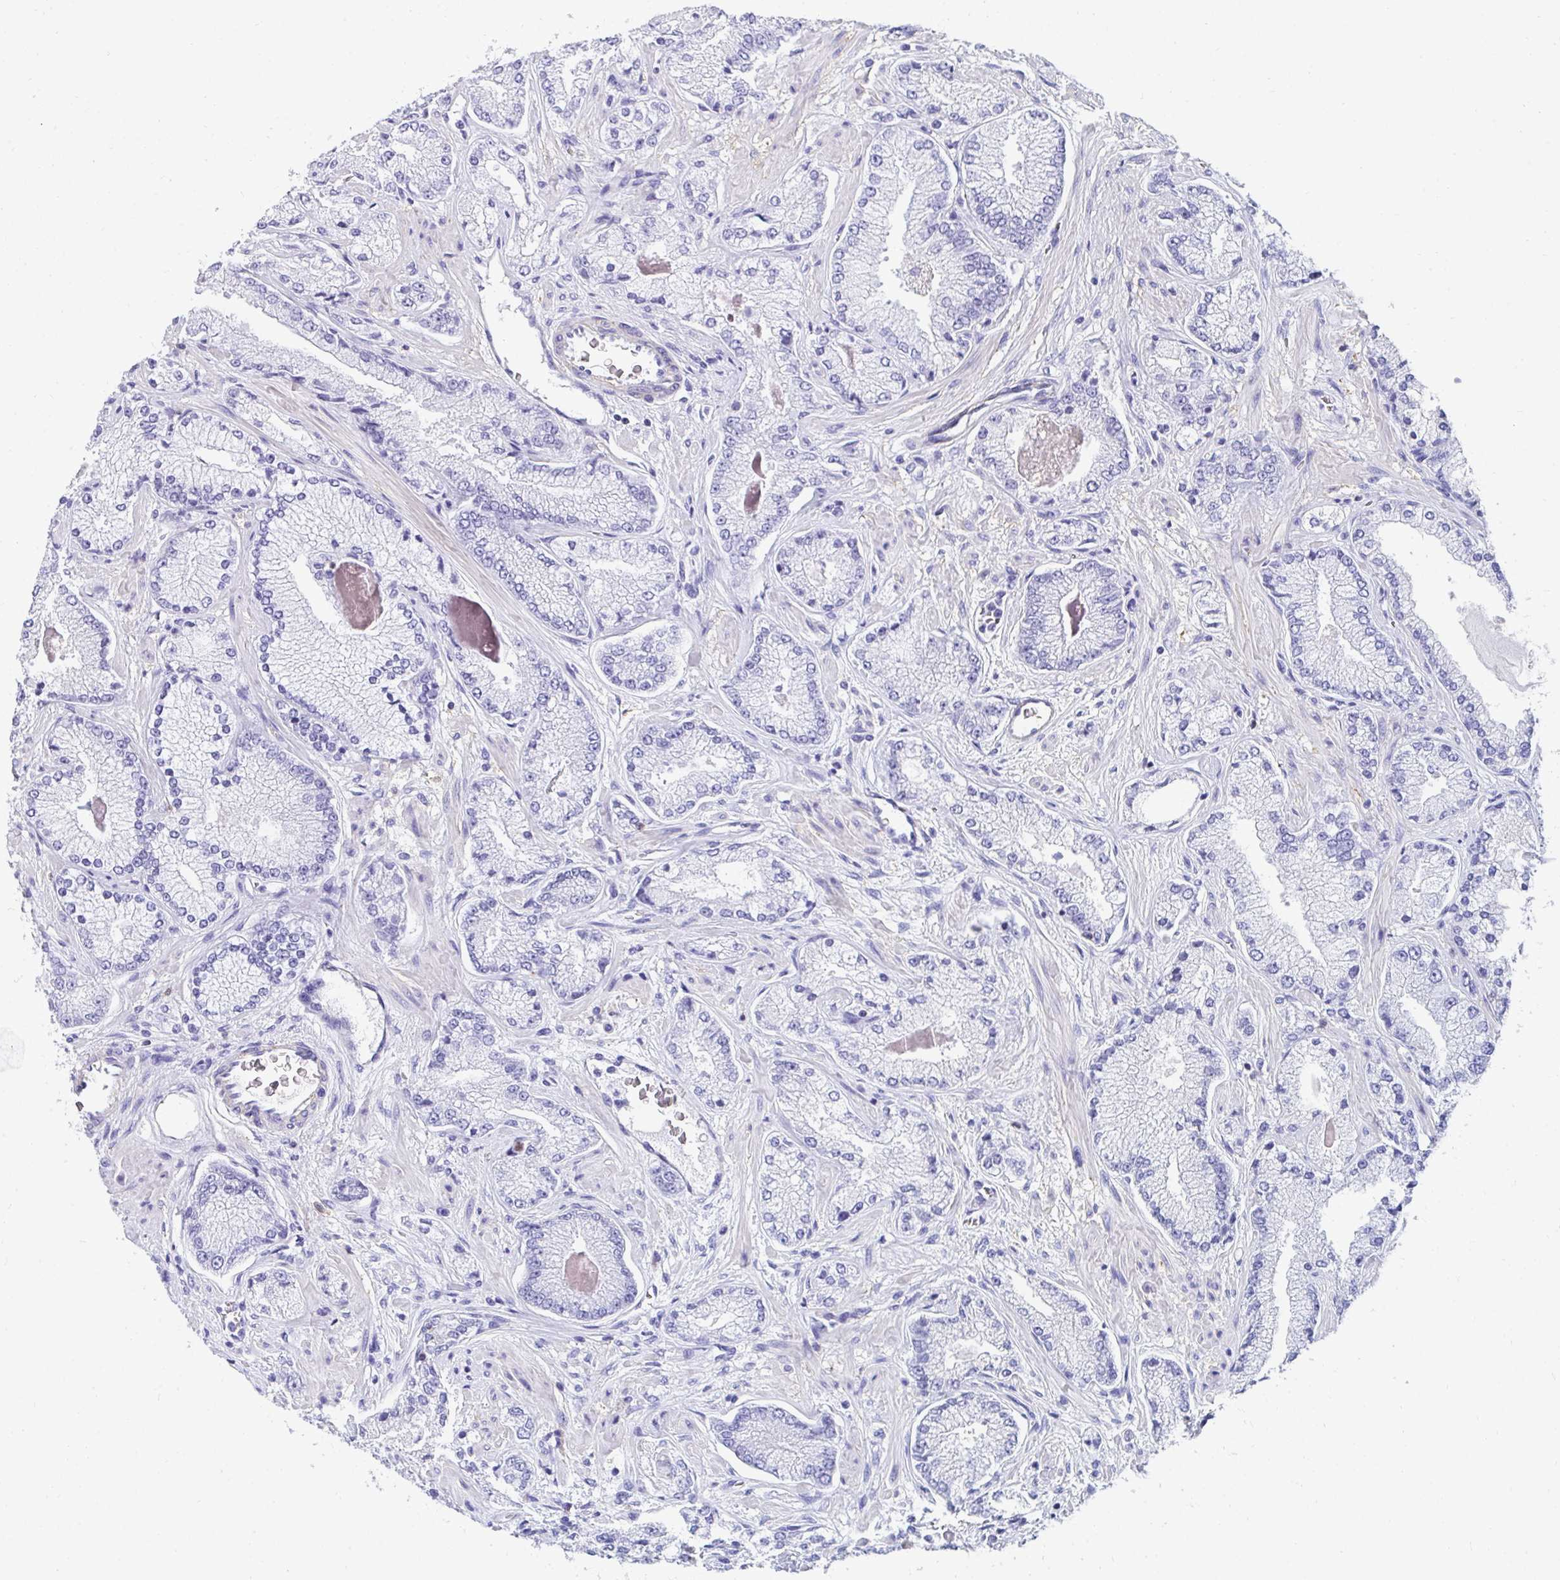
{"staining": {"intensity": "negative", "quantity": "none", "location": "none"}, "tissue": "prostate cancer", "cell_type": "Tumor cells", "image_type": "cancer", "snomed": [{"axis": "morphology", "description": "Normal tissue, NOS"}, {"axis": "morphology", "description": "Adenocarcinoma, High grade"}, {"axis": "topography", "description": "Prostate"}, {"axis": "topography", "description": "Peripheral nerve tissue"}], "caption": "Immunohistochemistry (IHC) micrograph of neoplastic tissue: prostate high-grade adenocarcinoma stained with DAB (3,3'-diaminobenzidine) shows no significant protein positivity in tumor cells.", "gene": "CD7", "patient": {"sex": "male", "age": 68}}